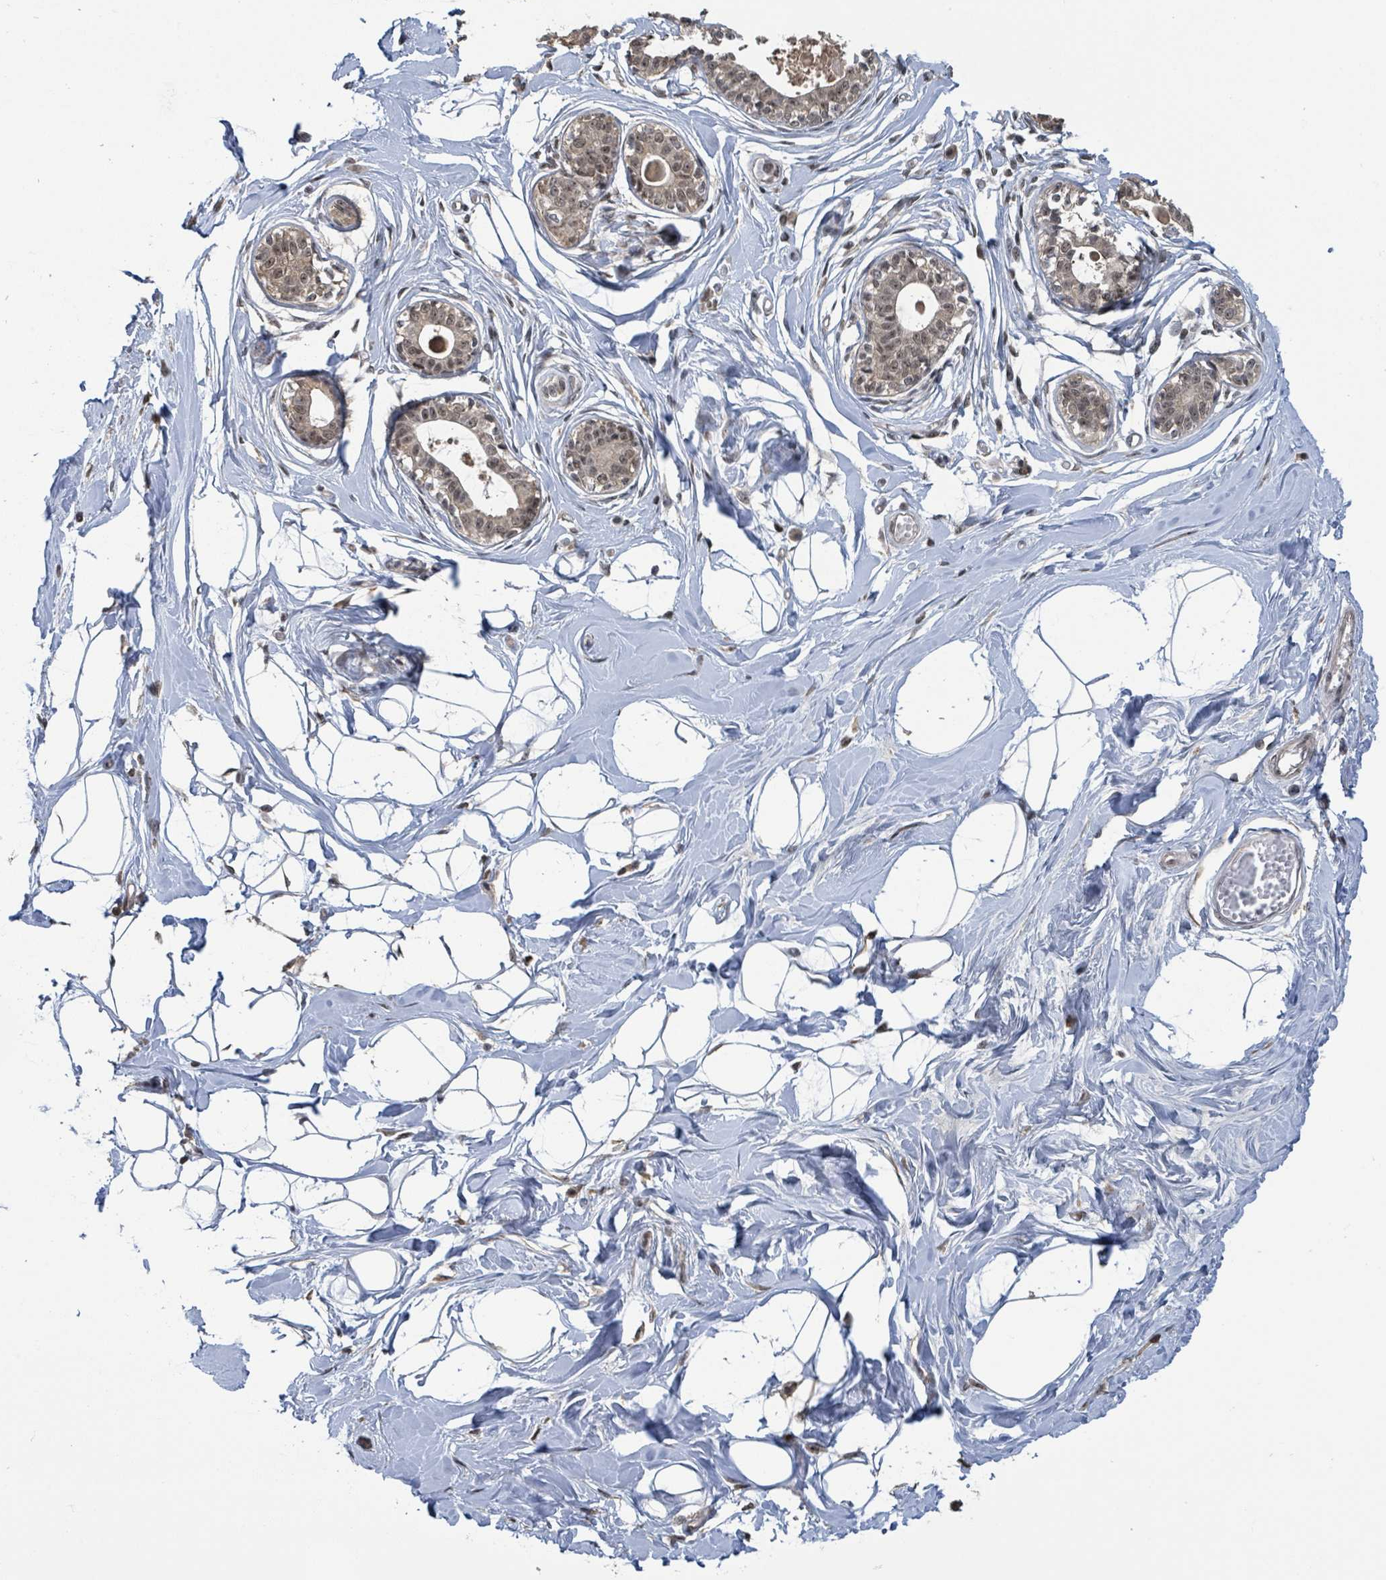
{"staining": {"intensity": "negative", "quantity": "none", "location": "none"}, "tissue": "breast", "cell_type": "Adipocytes", "image_type": "normal", "snomed": [{"axis": "morphology", "description": "Normal tissue, NOS"}, {"axis": "topography", "description": "Breast"}], "caption": "Immunohistochemical staining of unremarkable human breast reveals no significant expression in adipocytes.", "gene": "ZBTB14", "patient": {"sex": "female", "age": 45}}